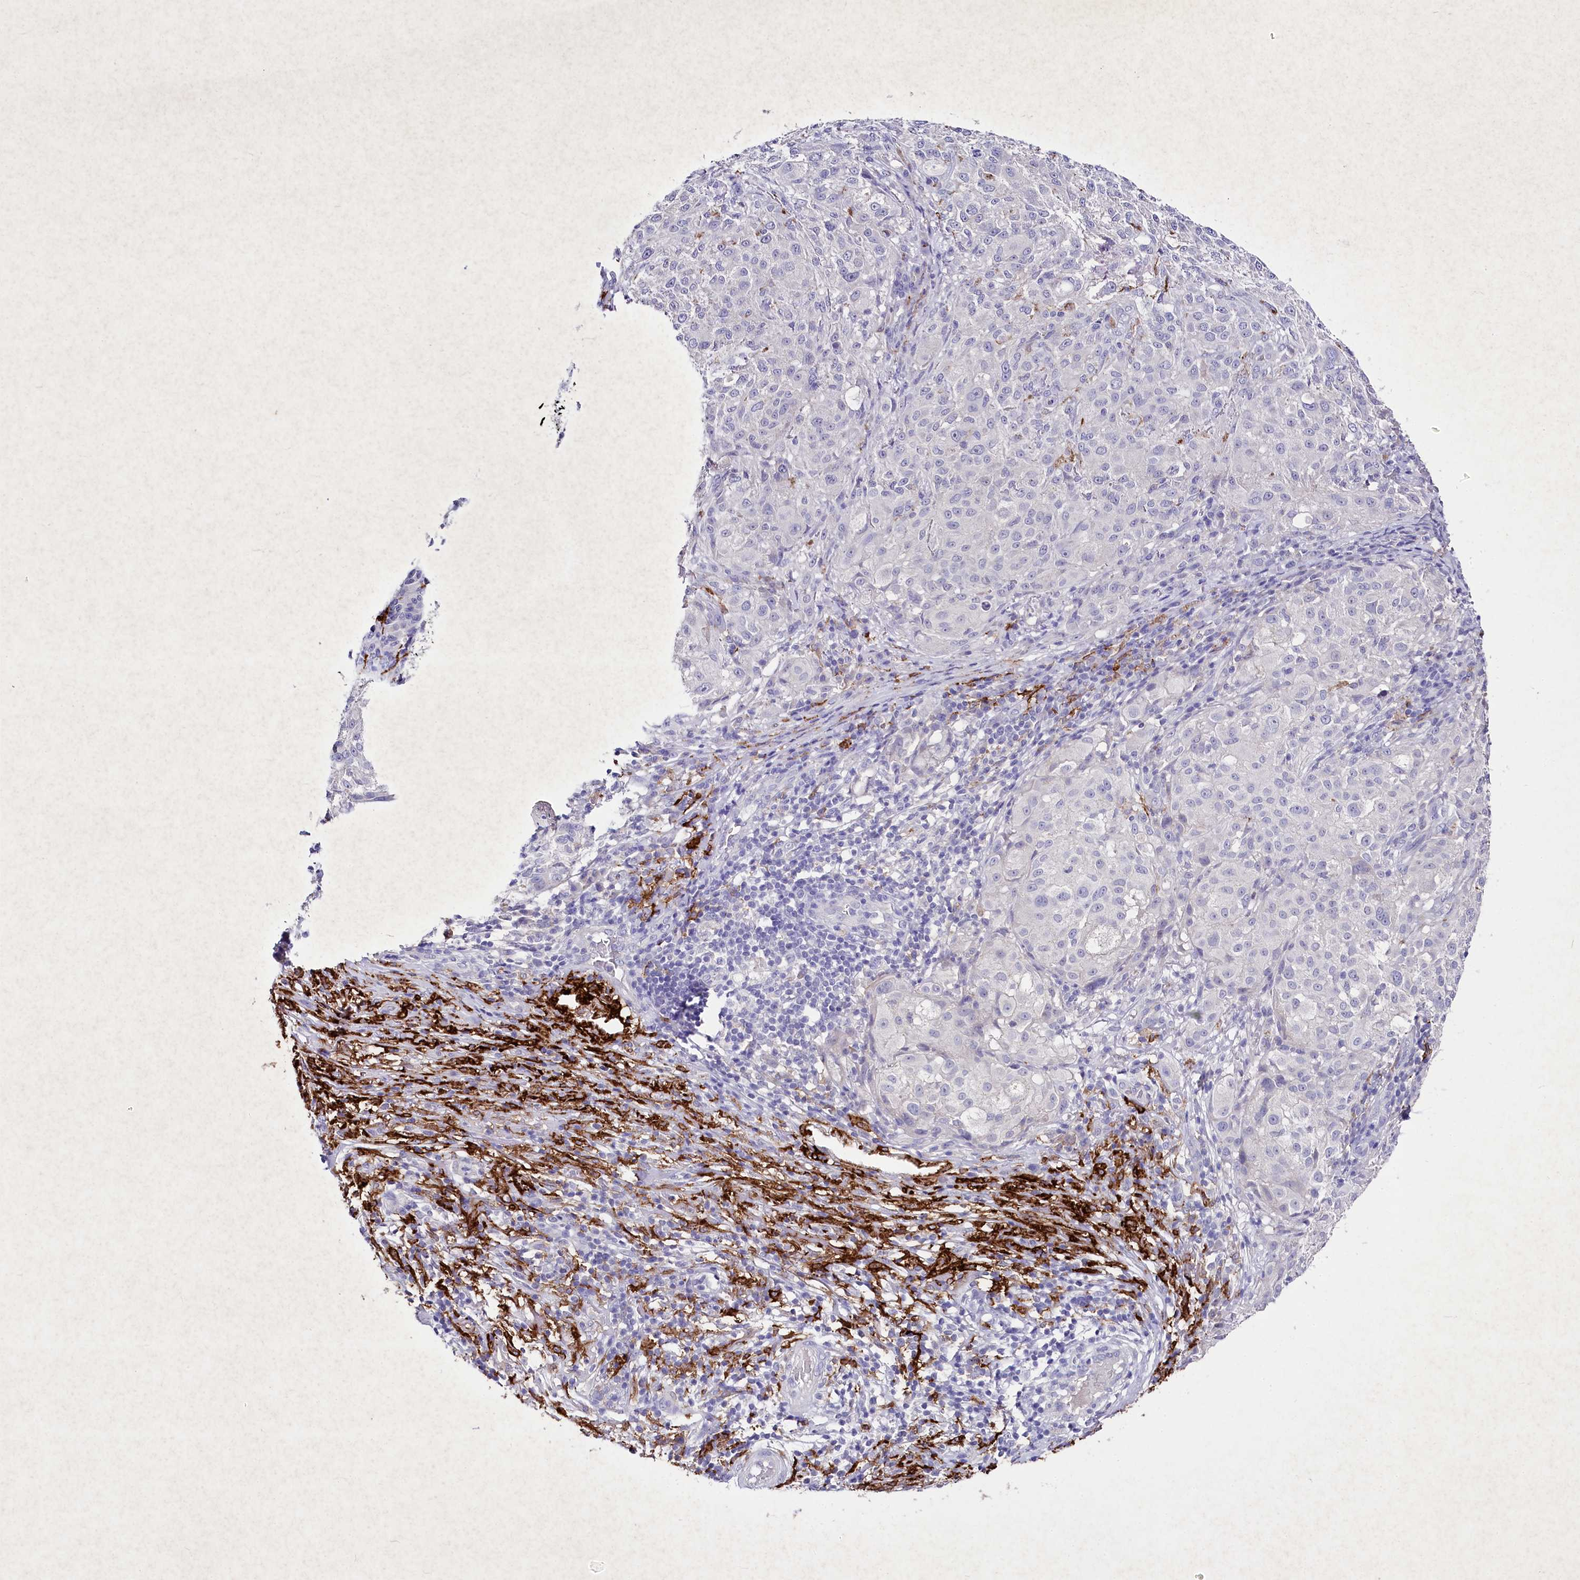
{"staining": {"intensity": "negative", "quantity": "none", "location": "none"}, "tissue": "melanoma", "cell_type": "Tumor cells", "image_type": "cancer", "snomed": [{"axis": "morphology", "description": "Necrosis, NOS"}, {"axis": "morphology", "description": "Malignant melanoma, NOS"}, {"axis": "topography", "description": "Skin"}], "caption": "This is a photomicrograph of immunohistochemistry staining of melanoma, which shows no positivity in tumor cells.", "gene": "CLEC4M", "patient": {"sex": "female", "age": 87}}